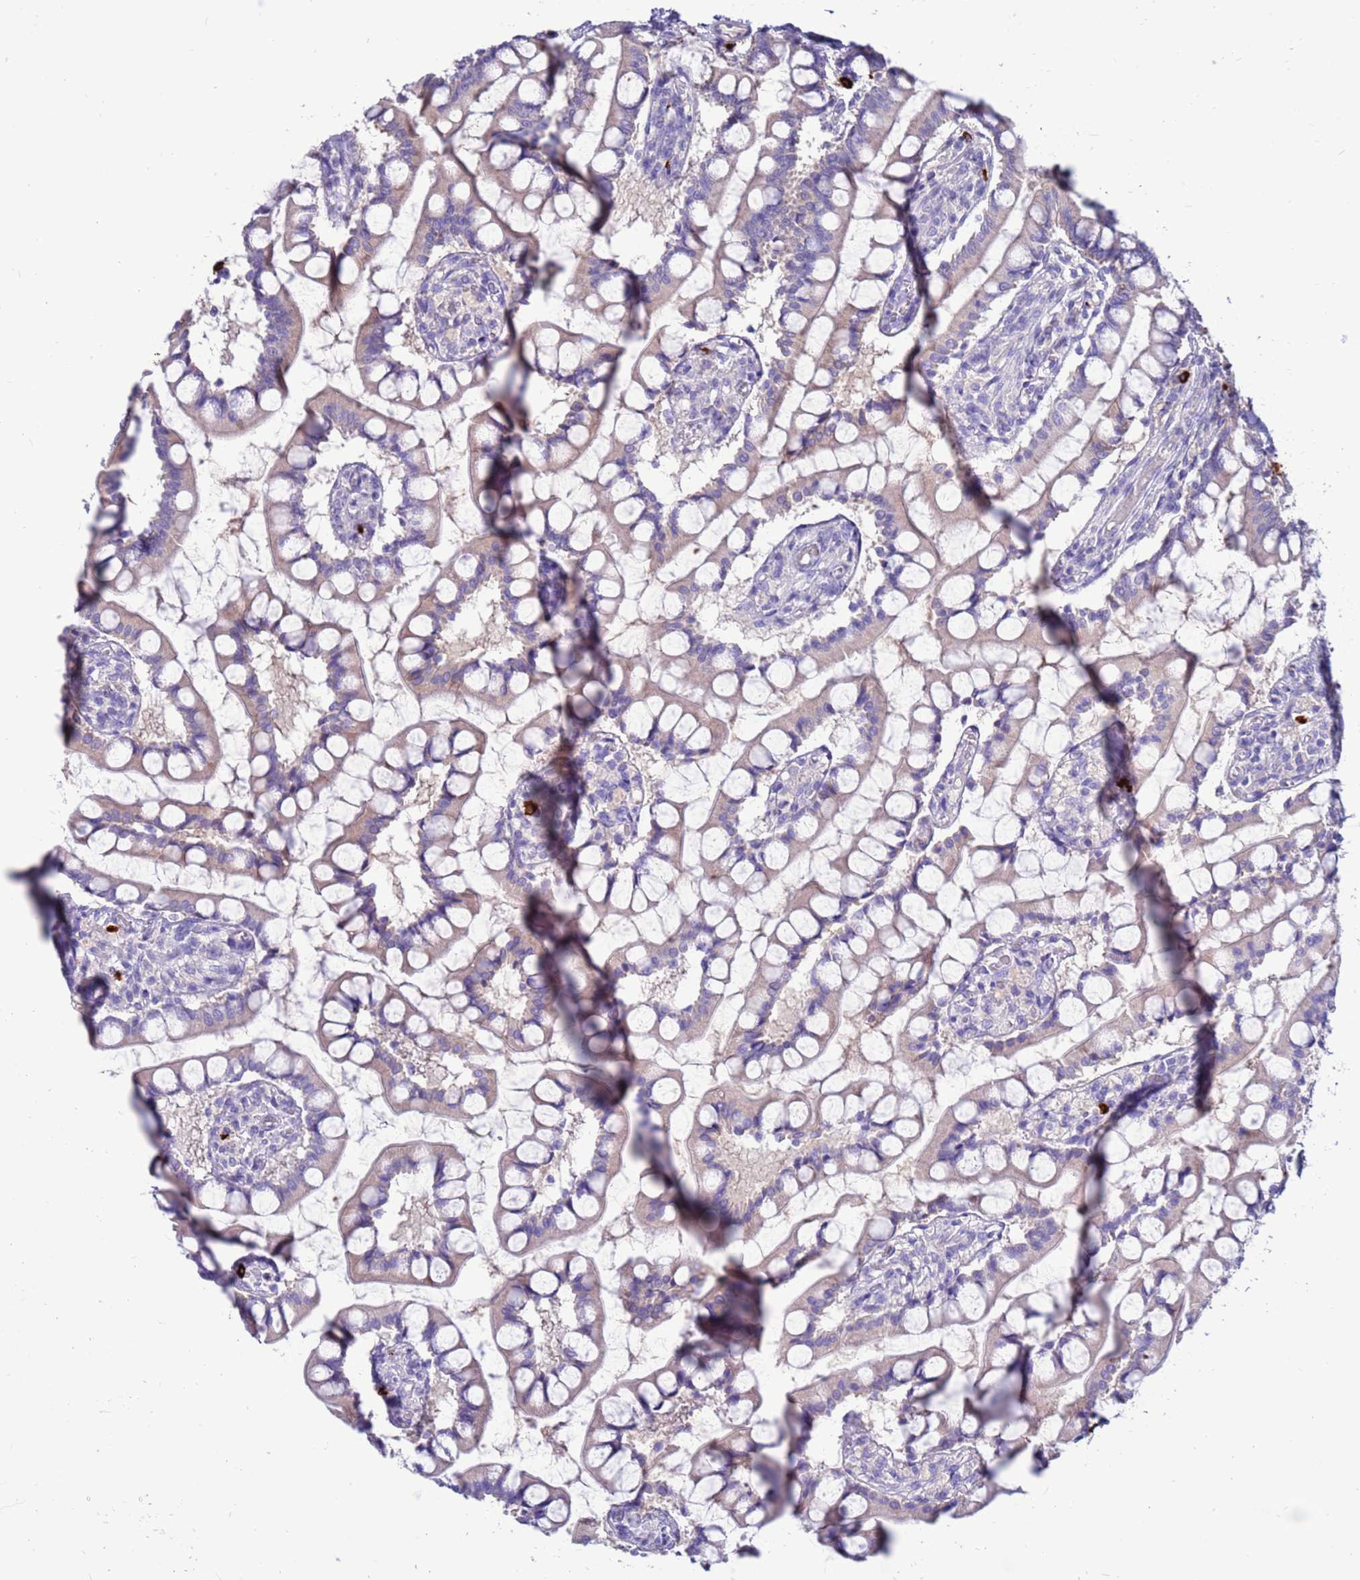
{"staining": {"intensity": "moderate", "quantity": "<25%", "location": "cytoplasmic/membranous"}, "tissue": "small intestine", "cell_type": "Glandular cells", "image_type": "normal", "snomed": [{"axis": "morphology", "description": "Normal tissue, NOS"}, {"axis": "topography", "description": "Small intestine"}], "caption": "Small intestine stained with immunohistochemistry (IHC) exhibits moderate cytoplasmic/membranous expression in about <25% of glandular cells.", "gene": "PDE10A", "patient": {"sex": "male", "age": 52}}